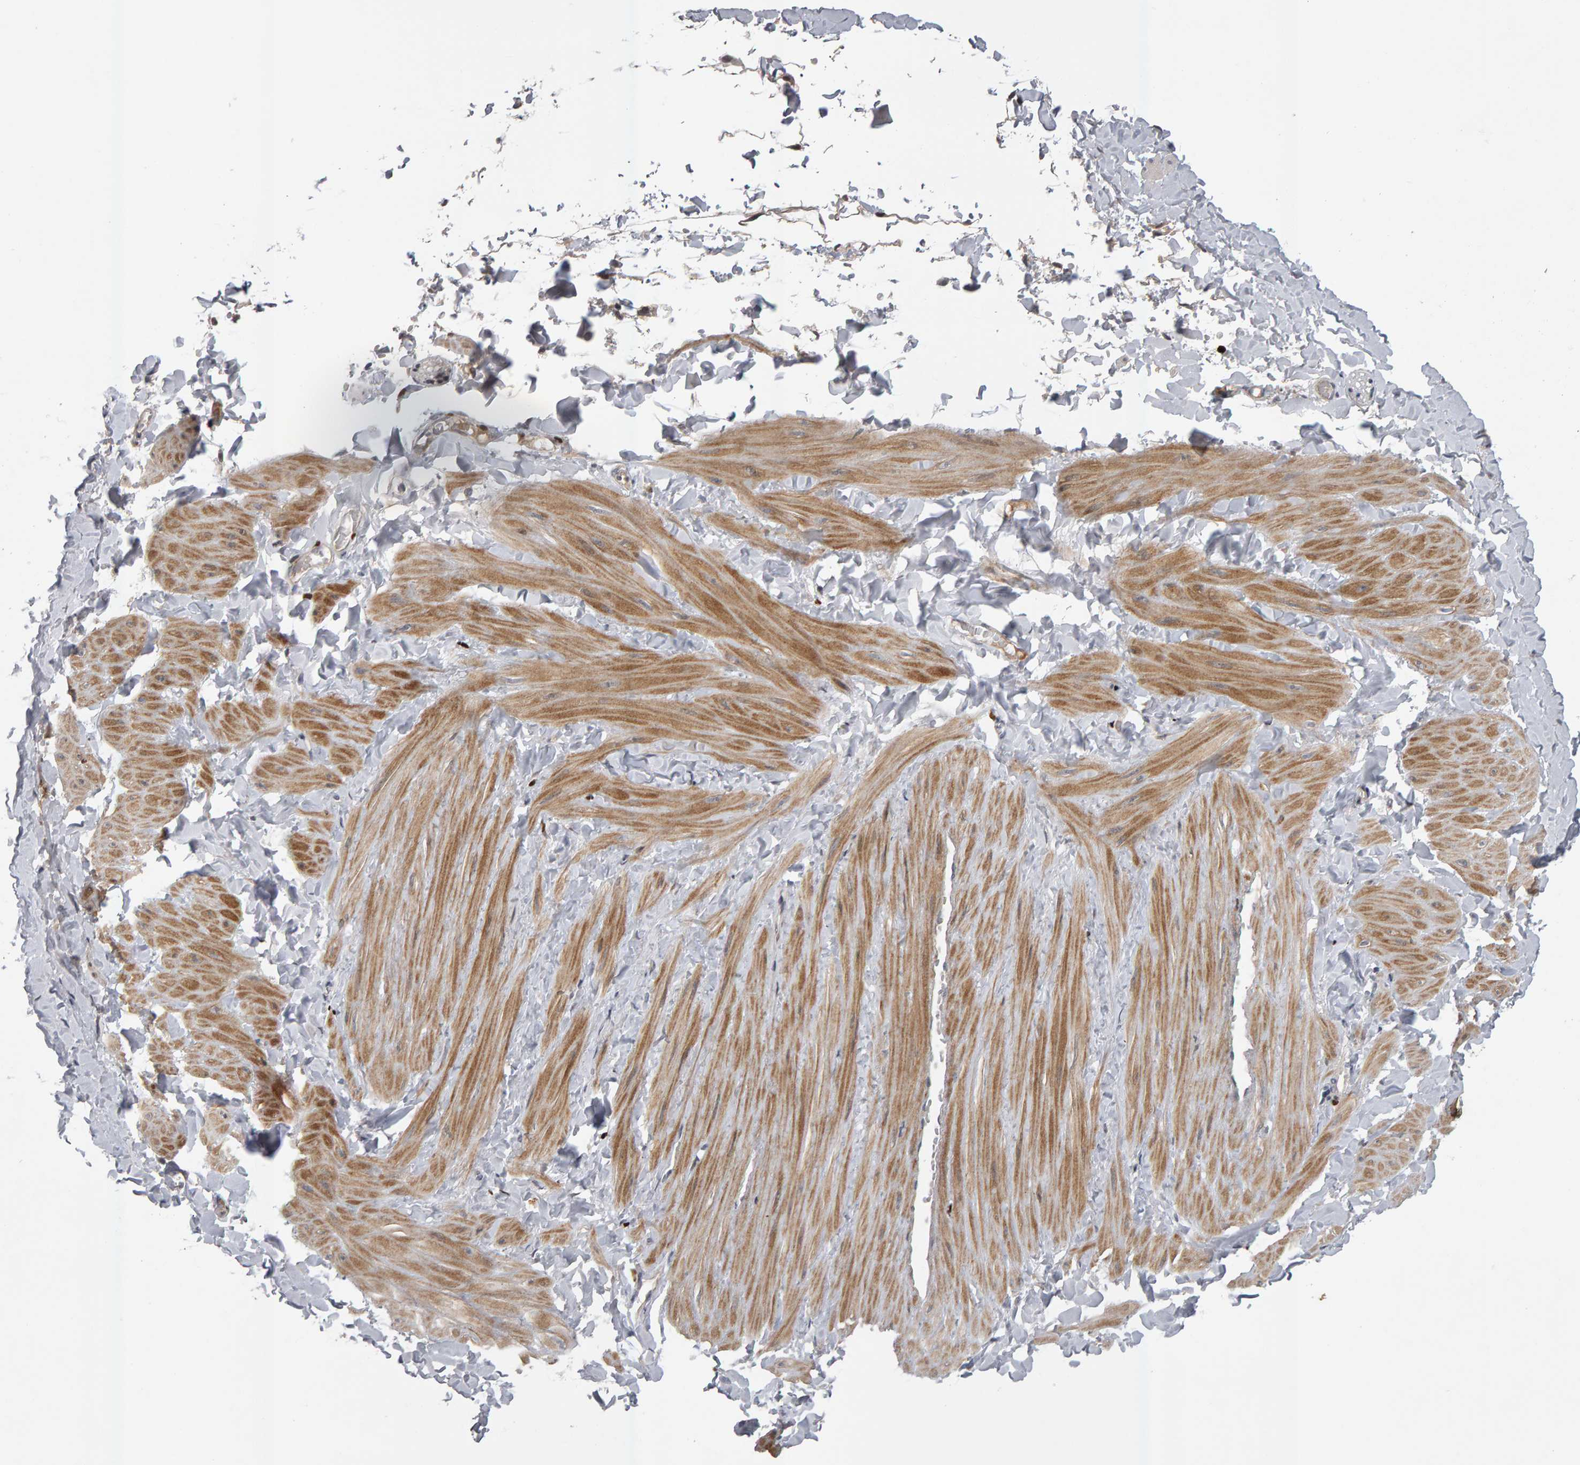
{"staining": {"intensity": "moderate", "quantity": ">75%", "location": "cytoplasmic/membranous,nuclear"}, "tissue": "soft tissue", "cell_type": "Fibroblasts", "image_type": "normal", "snomed": [{"axis": "morphology", "description": "Normal tissue, NOS"}, {"axis": "topography", "description": "Adipose tissue"}, {"axis": "topography", "description": "Vascular tissue"}, {"axis": "topography", "description": "Peripheral nerve tissue"}], "caption": "Moderate cytoplasmic/membranous,nuclear protein positivity is appreciated in about >75% of fibroblasts in soft tissue.", "gene": "IPO8", "patient": {"sex": "male", "age": 25}}